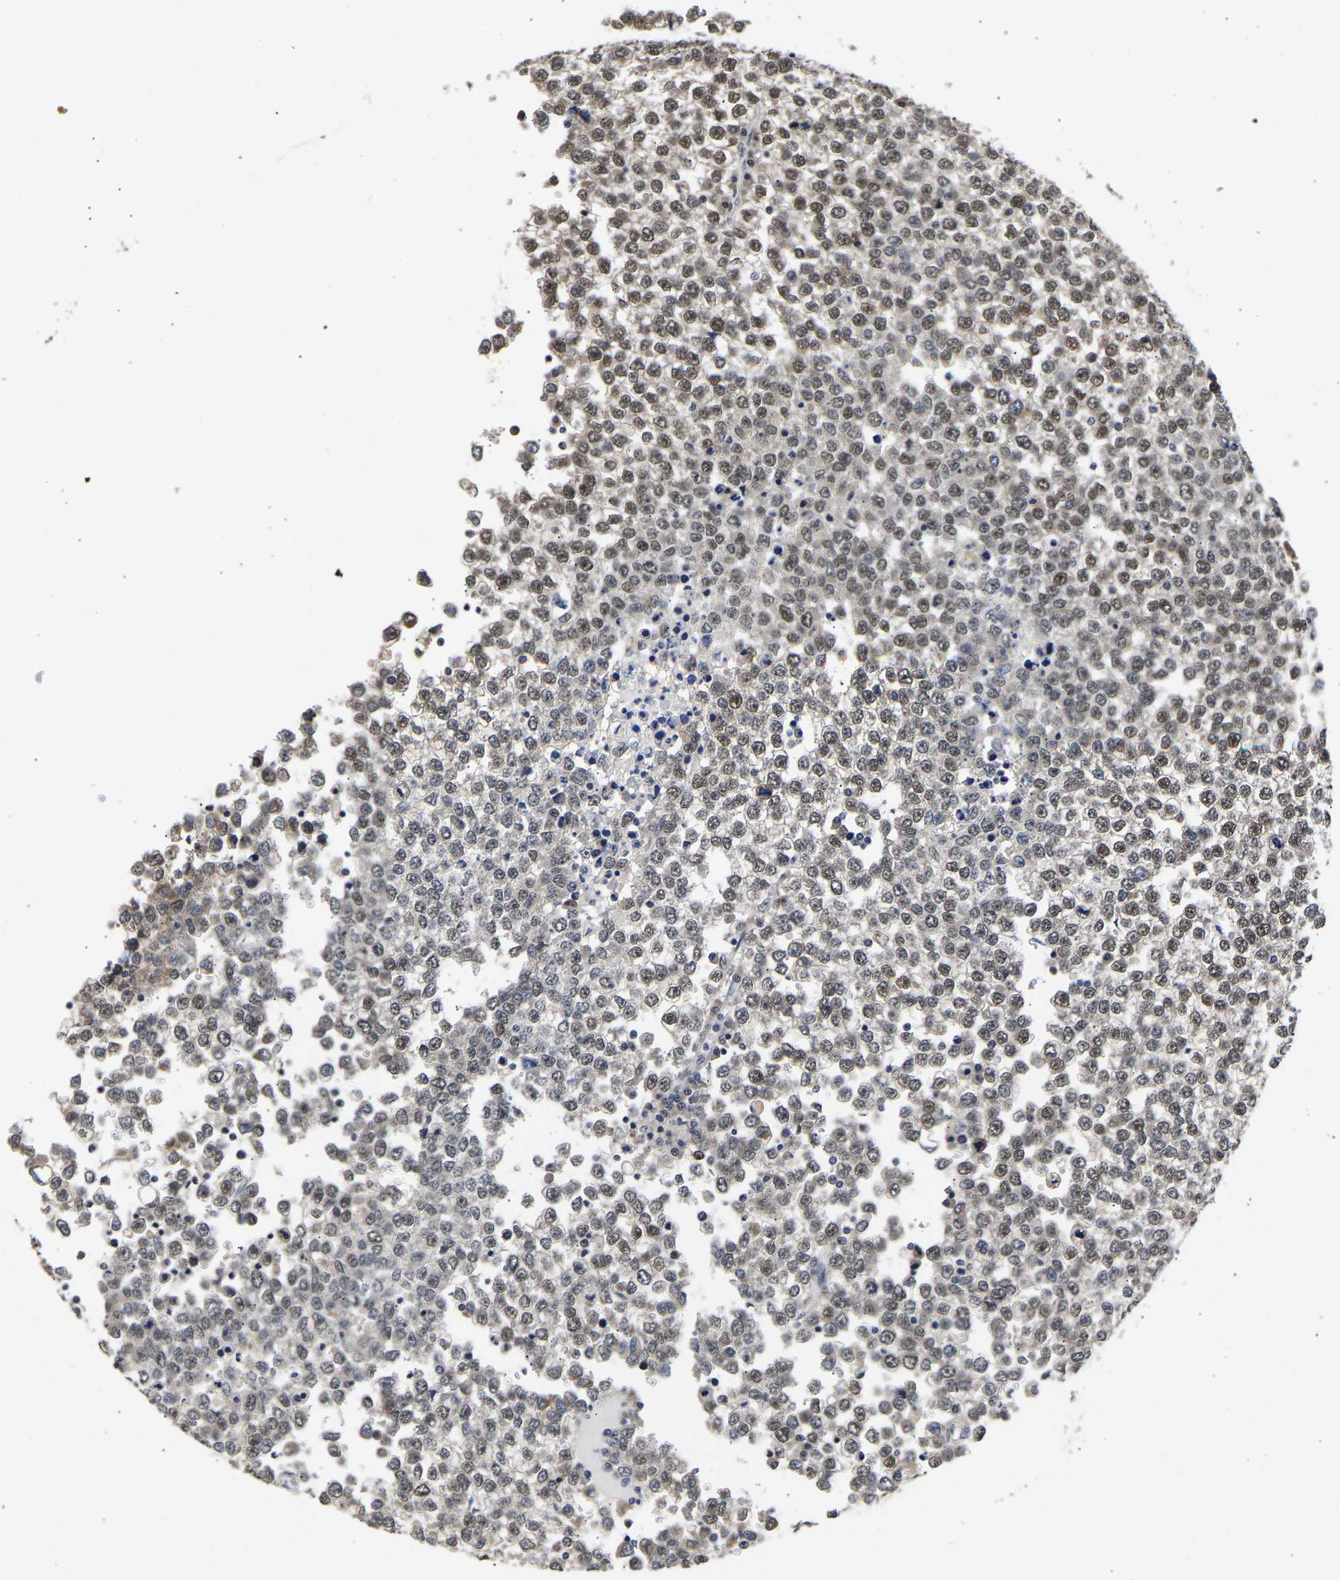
{"staining": {"intensity": "moderate", "quantity": "25%-75%", "location": "cytoplasmic/membranous,nuclear"}, "tissue": "testis cancer", "cell_type": "Tumor cells", "image_type": "cancer", "snomed": [{"axis": "morphology", "description": "Seminoma, NOS"}, {"axis": "topography", "description": "Testis"}], "caption": "Testis cancer (seminoma) tissue demonstrates moderate cytoplasmic/membranous and nuclear positivity in approximately 25%-75% of tumor cells, visualized by immunohistochemistry.", "gene": "METTL16", "patient": {"sex": "male", "age": 65}}